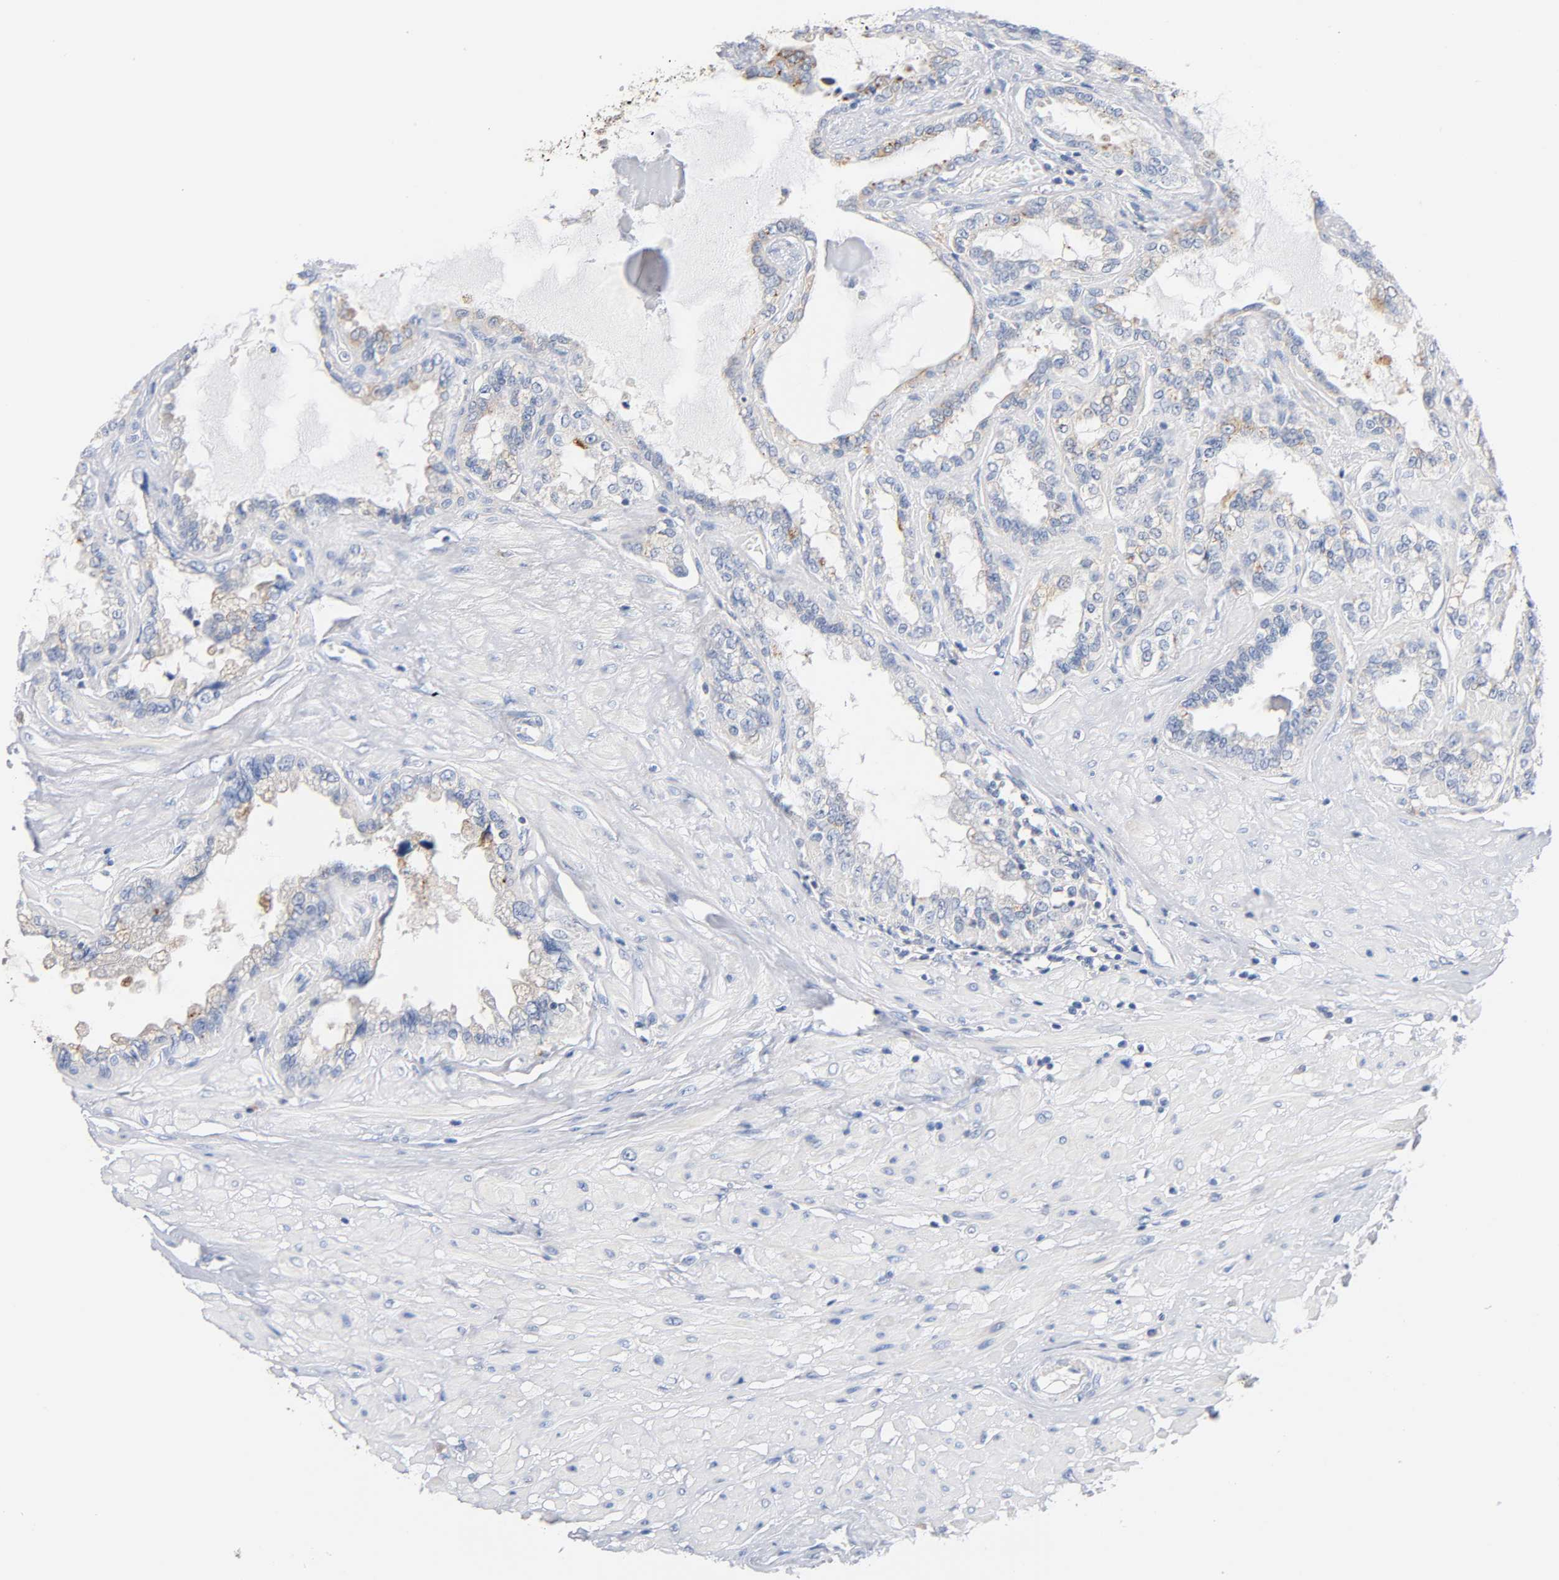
{"staining": {"intensity": "weak", "quantity": "<25%", "location": "cytoplasmic/membranous"}, "tissue": "seminal vesicle", "cell_type": "Glandular cells", "image_type": "normal", "snomed": [{"axis": "morphology", "description": "Normal tissue, NOS"}, {"axis": "morphology", "description": "Inflammation, NOS"}, {"axis": "topography", "description": "Urinary bladder"}, {"axis": "topography", "description": "Prostate"}, {"axis": "topography", "description": "Seminal veicle"}], "caption": "Immunohistochemistry micrograph of benign seminal vesicle: seminal vesicle stained with DAB reveals no significant protein staining in glandular cells.", "gene": "MALT1", "patient": {"sex": "male", "age": 82}}